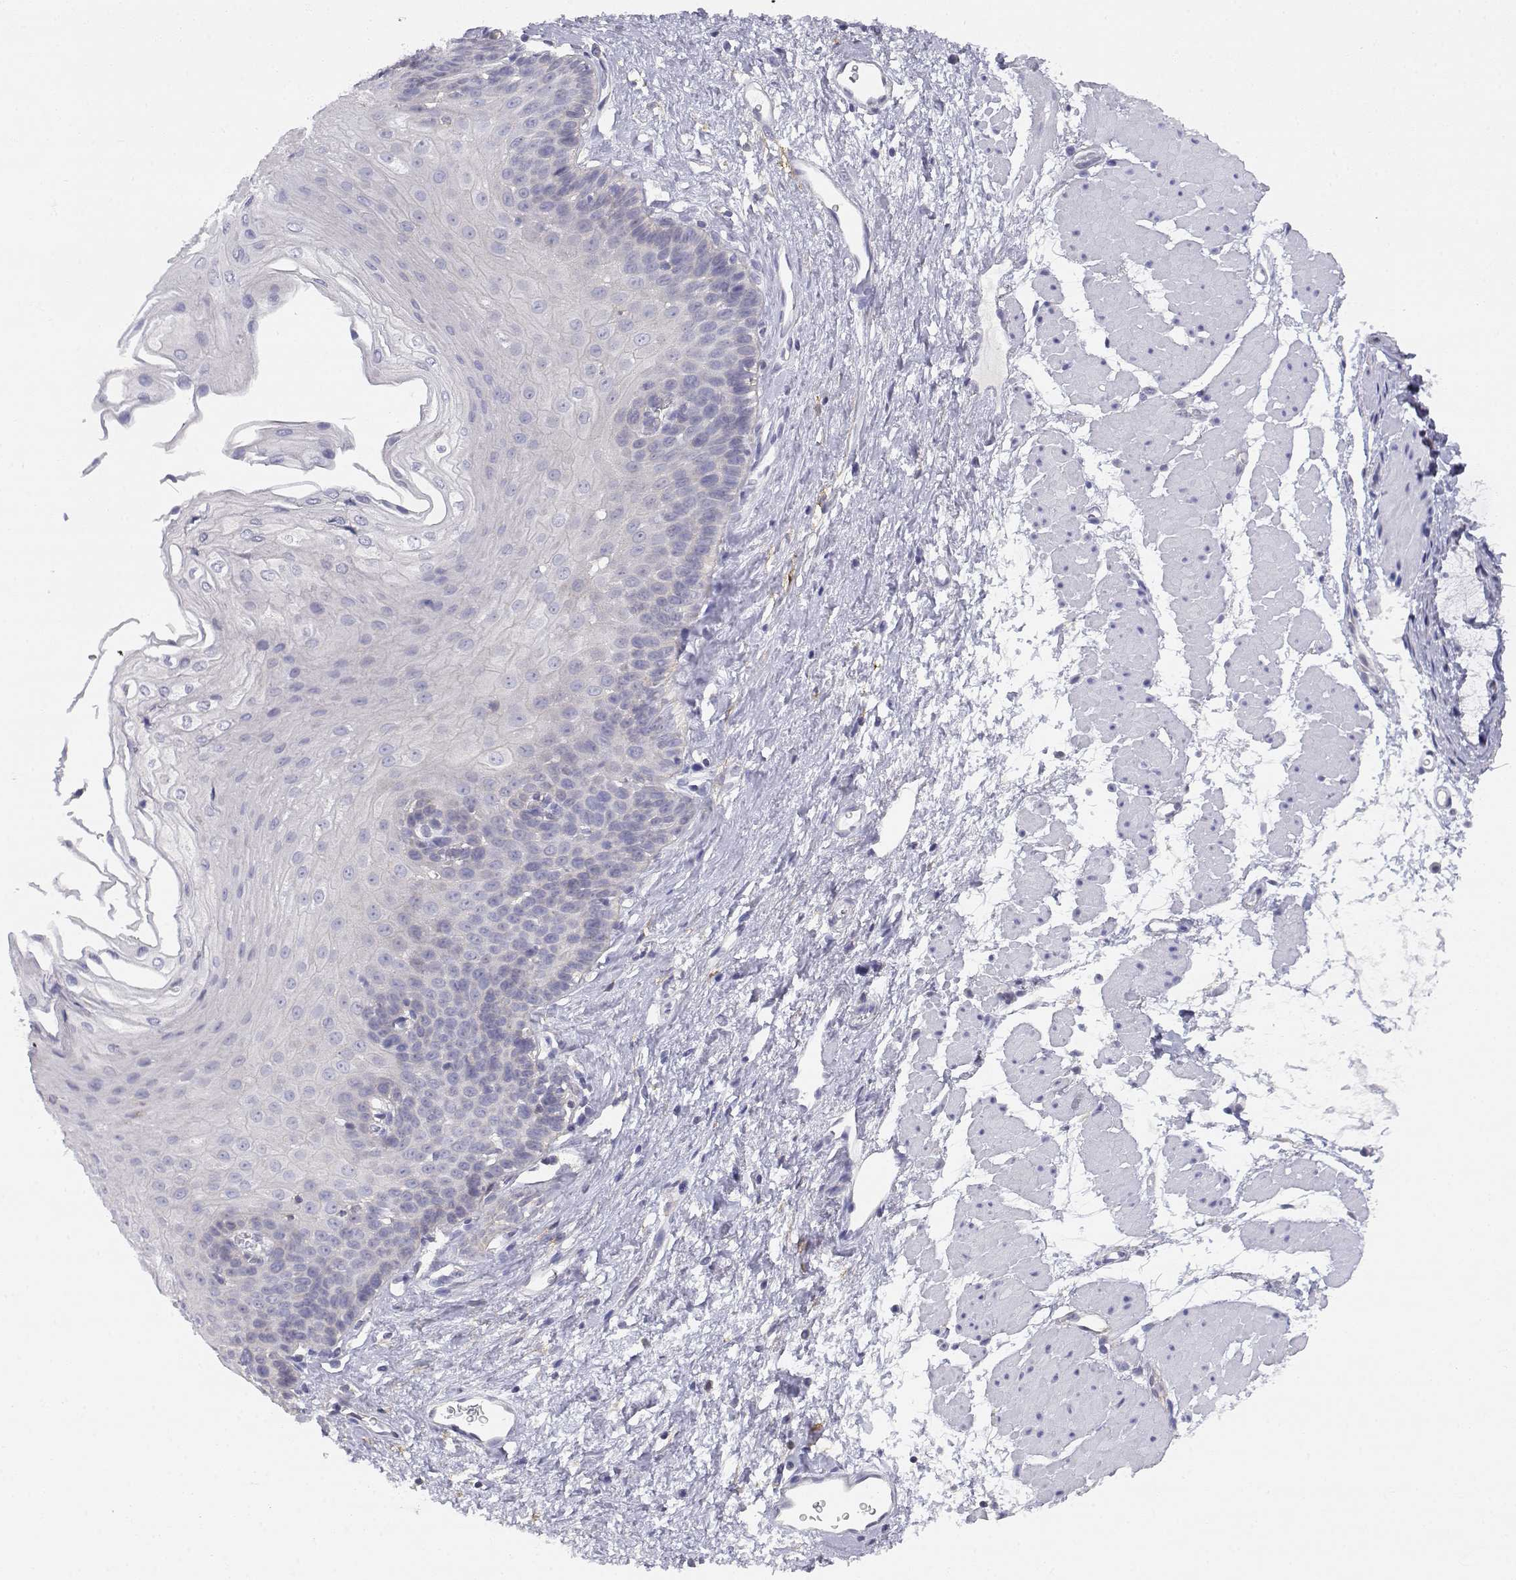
{"staining": {"intensity": "negative", "quantity": "none", "location": "none"}, "tissue": "esophagus", "cell_type": "Squamous epithelial cells", "image_type": "normal", "snomed": [{"axis": "morphology", "description": "Normal tissue, NOS"}, {"axis": "topography", "description": "Esophagus"}], "caption": "Squamous epithelial cells show no significant staining in unremarkable esophagus.", "gene": "ADA", "patient": {"sex": "female", "age": 62}}